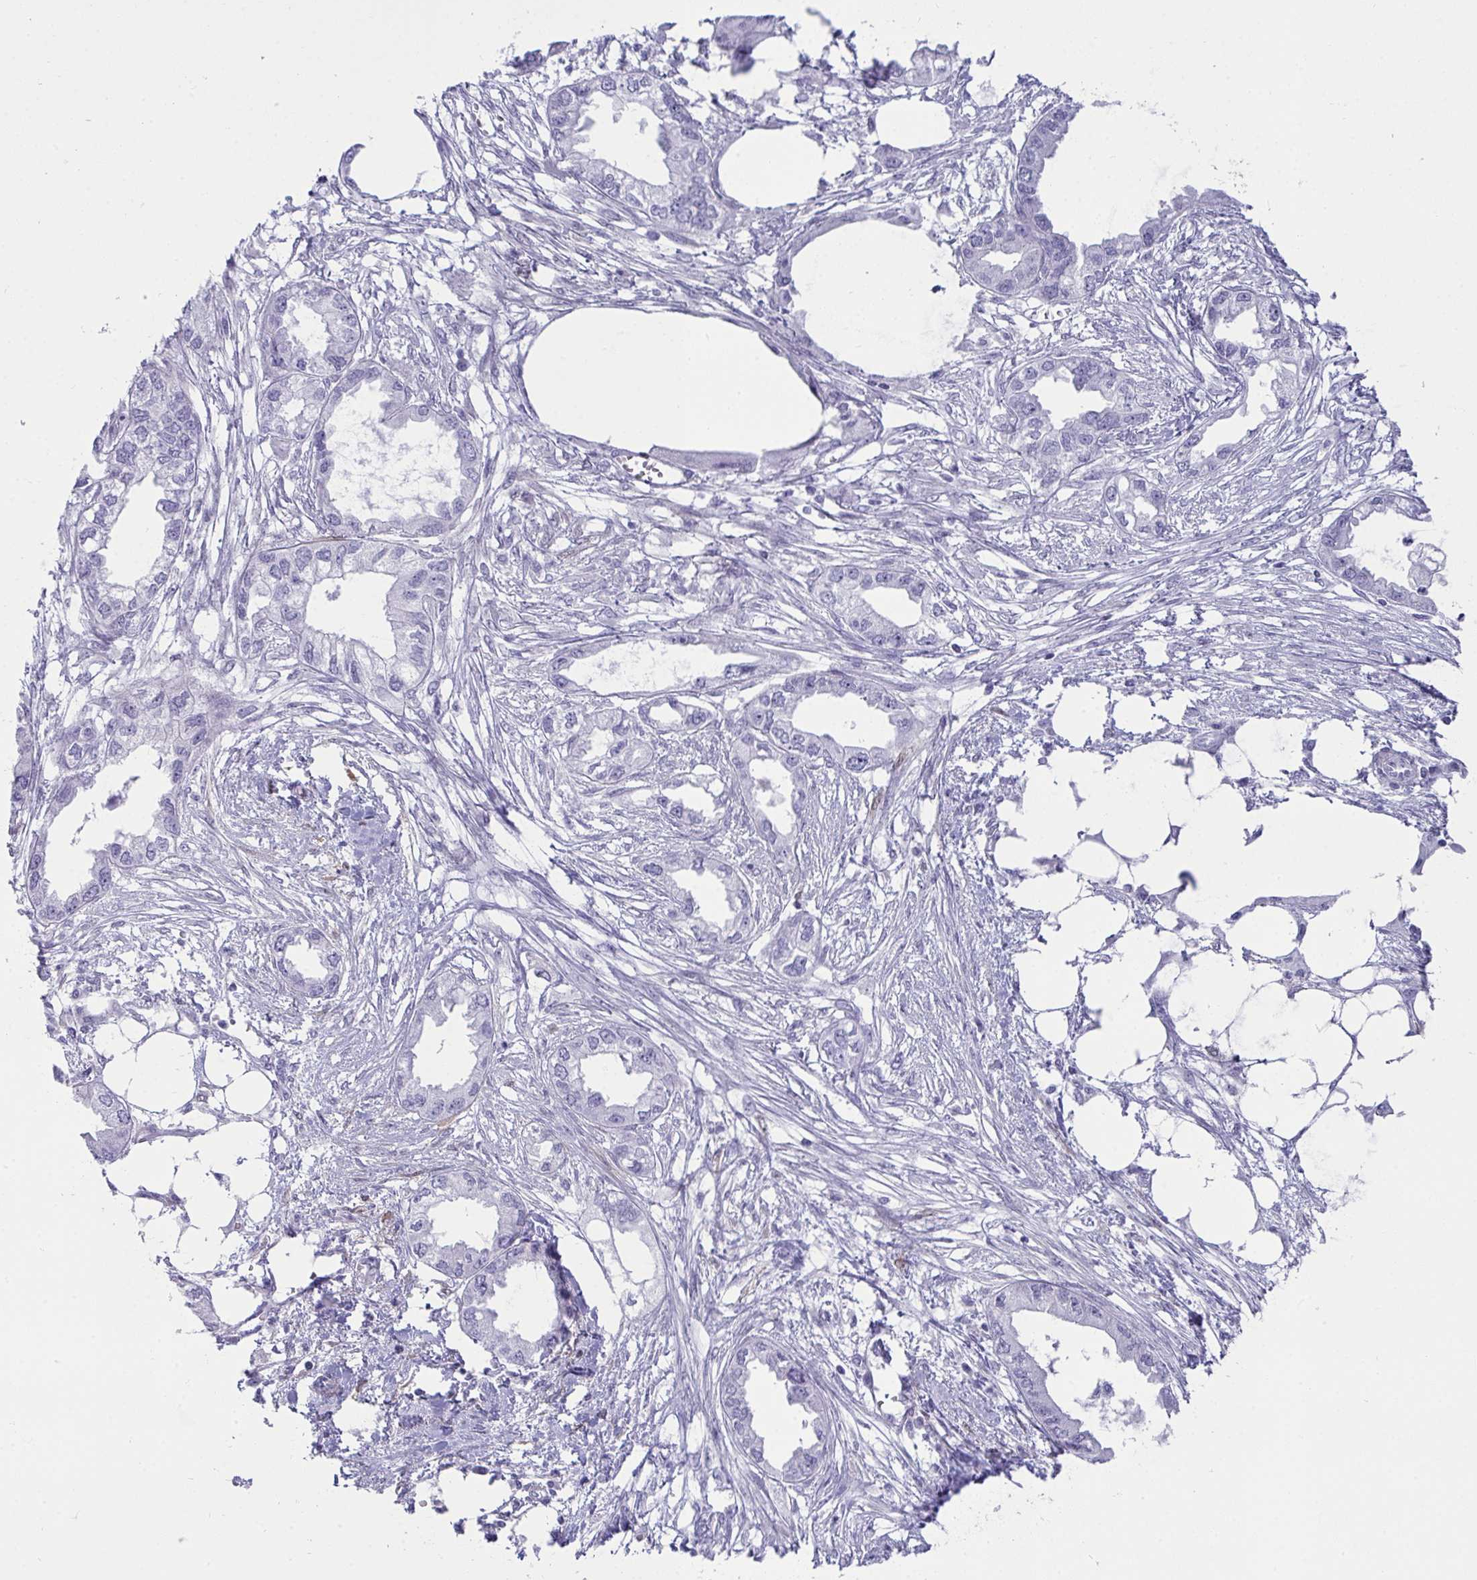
{"staining": {"intensity": "negative", "quantity": "none", "location": "none"}, "tissue": "endometrial cancer", "cell_type": "Tumor cells", "image_type": "cancer", "snomed": [{"axis": "morphology", "description": "Adenocarcinoma, NOS"}, {"axis": "morphology", "description": "Adenocarcinoma, metastatic, NOS"}, {"axis": "topography", "description": "Adipose tissue"}, {"axis": "topography", "description": "Endometrium"}], "caption": "Immunohistochemistry (IHC) of human endometrial adenocarcinoma shows no expression in tumor cells.", "gene": "HSPB6", "patient": {"sex": "female", "age": 67}}